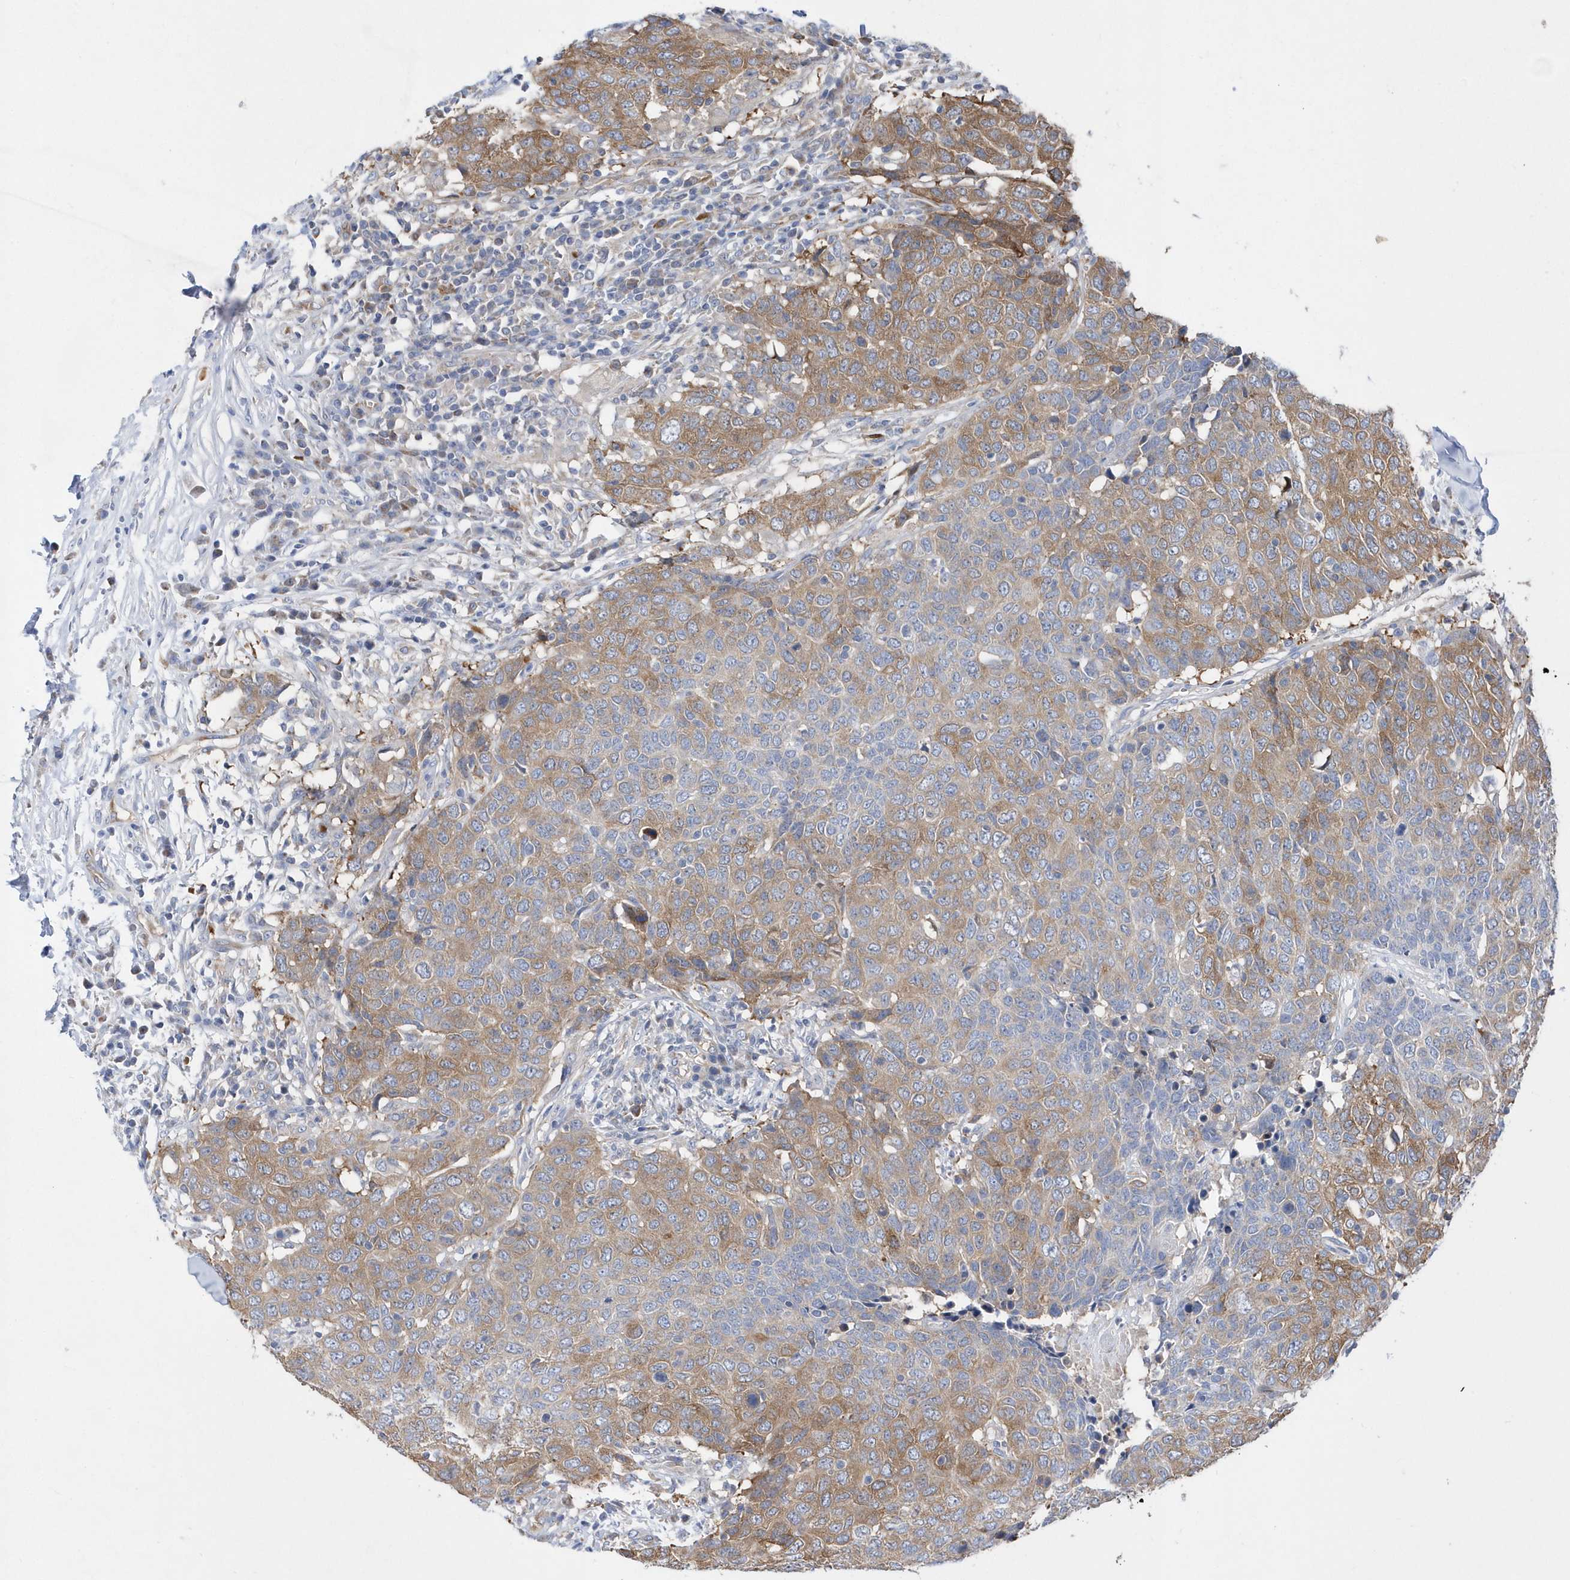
{"staining": {"intensity": "moderate", "quantity": "25%-75%", "location": "cytoplasmic/membranous"}, "tissue": "head and neck cancer", "cell_type": "Tumor cells", "image_type": "cancer", "snomed": [{"axis": "morphology", "description": "Squamous cell carcinoma, NOS"}, {"axis": "topography", "description": "Head-Neck"}], "caption": "Immunohistochemical staining of human squamous cell carcinoma (head and neck) exhibits moderate cytoplasmic/membranous protein staining in about 25%-75% of tumor cells.", "gene": "JKAMP", "patient": {"sex": "male", "age": 66}}